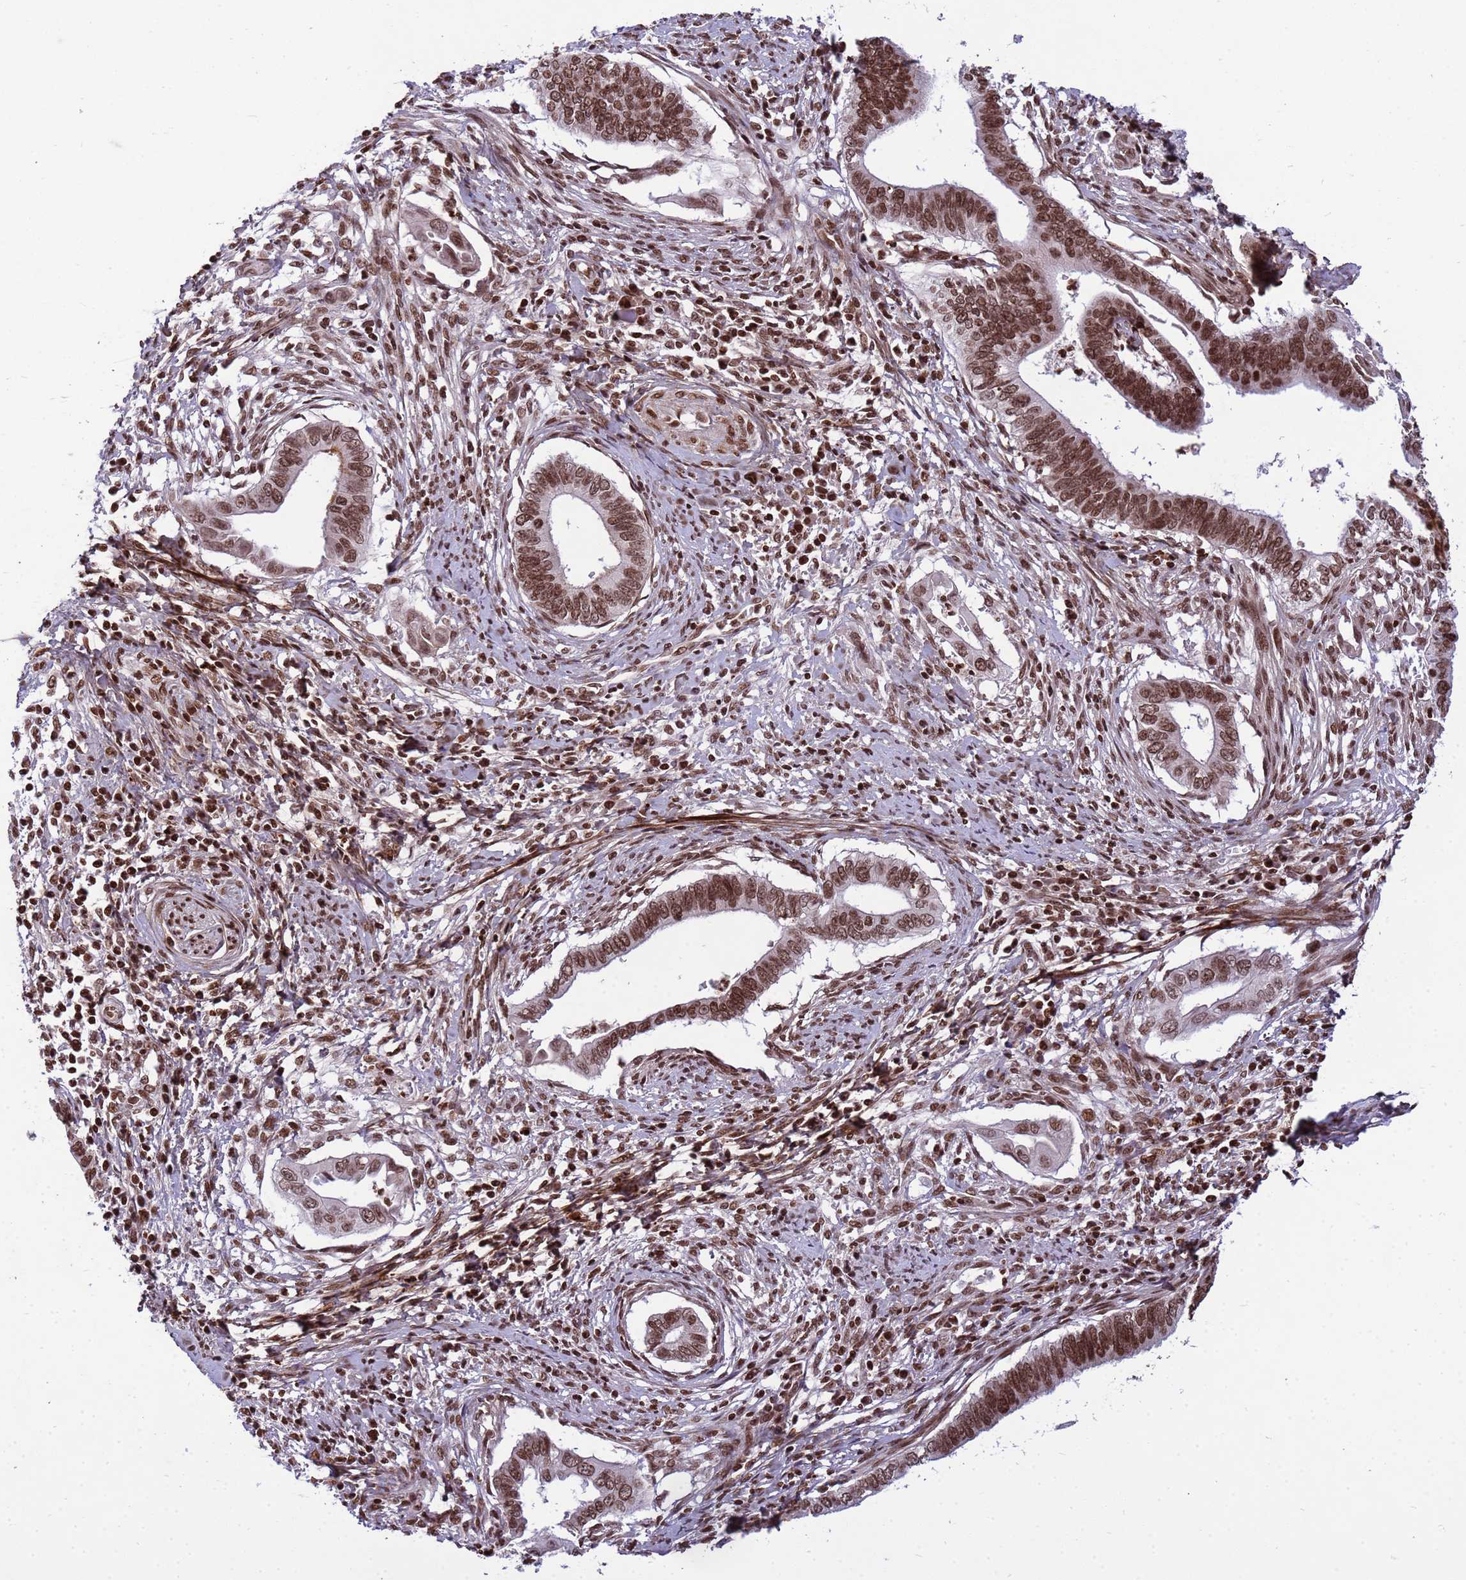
{"staining": {"intensity": "strong", "quantity": ">75%", "location": "nuclear"}, "tissue": "cervical cancer", "cell_type": "Tumor cells", "image_type": "cancer", "snomed": [{"axis": "morphology", "description": "Adenocarcinoma, NOS"}, {"axis": "topography", "description": "Cervix"}], "caption": "Immunohistochemistry (DAB) staining of adenocarcinoma (cervical) shows strong nuclear protein positivity in approximately >75% of tumor cells. Immunohistochemistry (ihc) stains the protein of interest in brown and the nuclei are stained blue.", "gene": "H3-3B", "patient": {"sex": "female", "age": 42}}